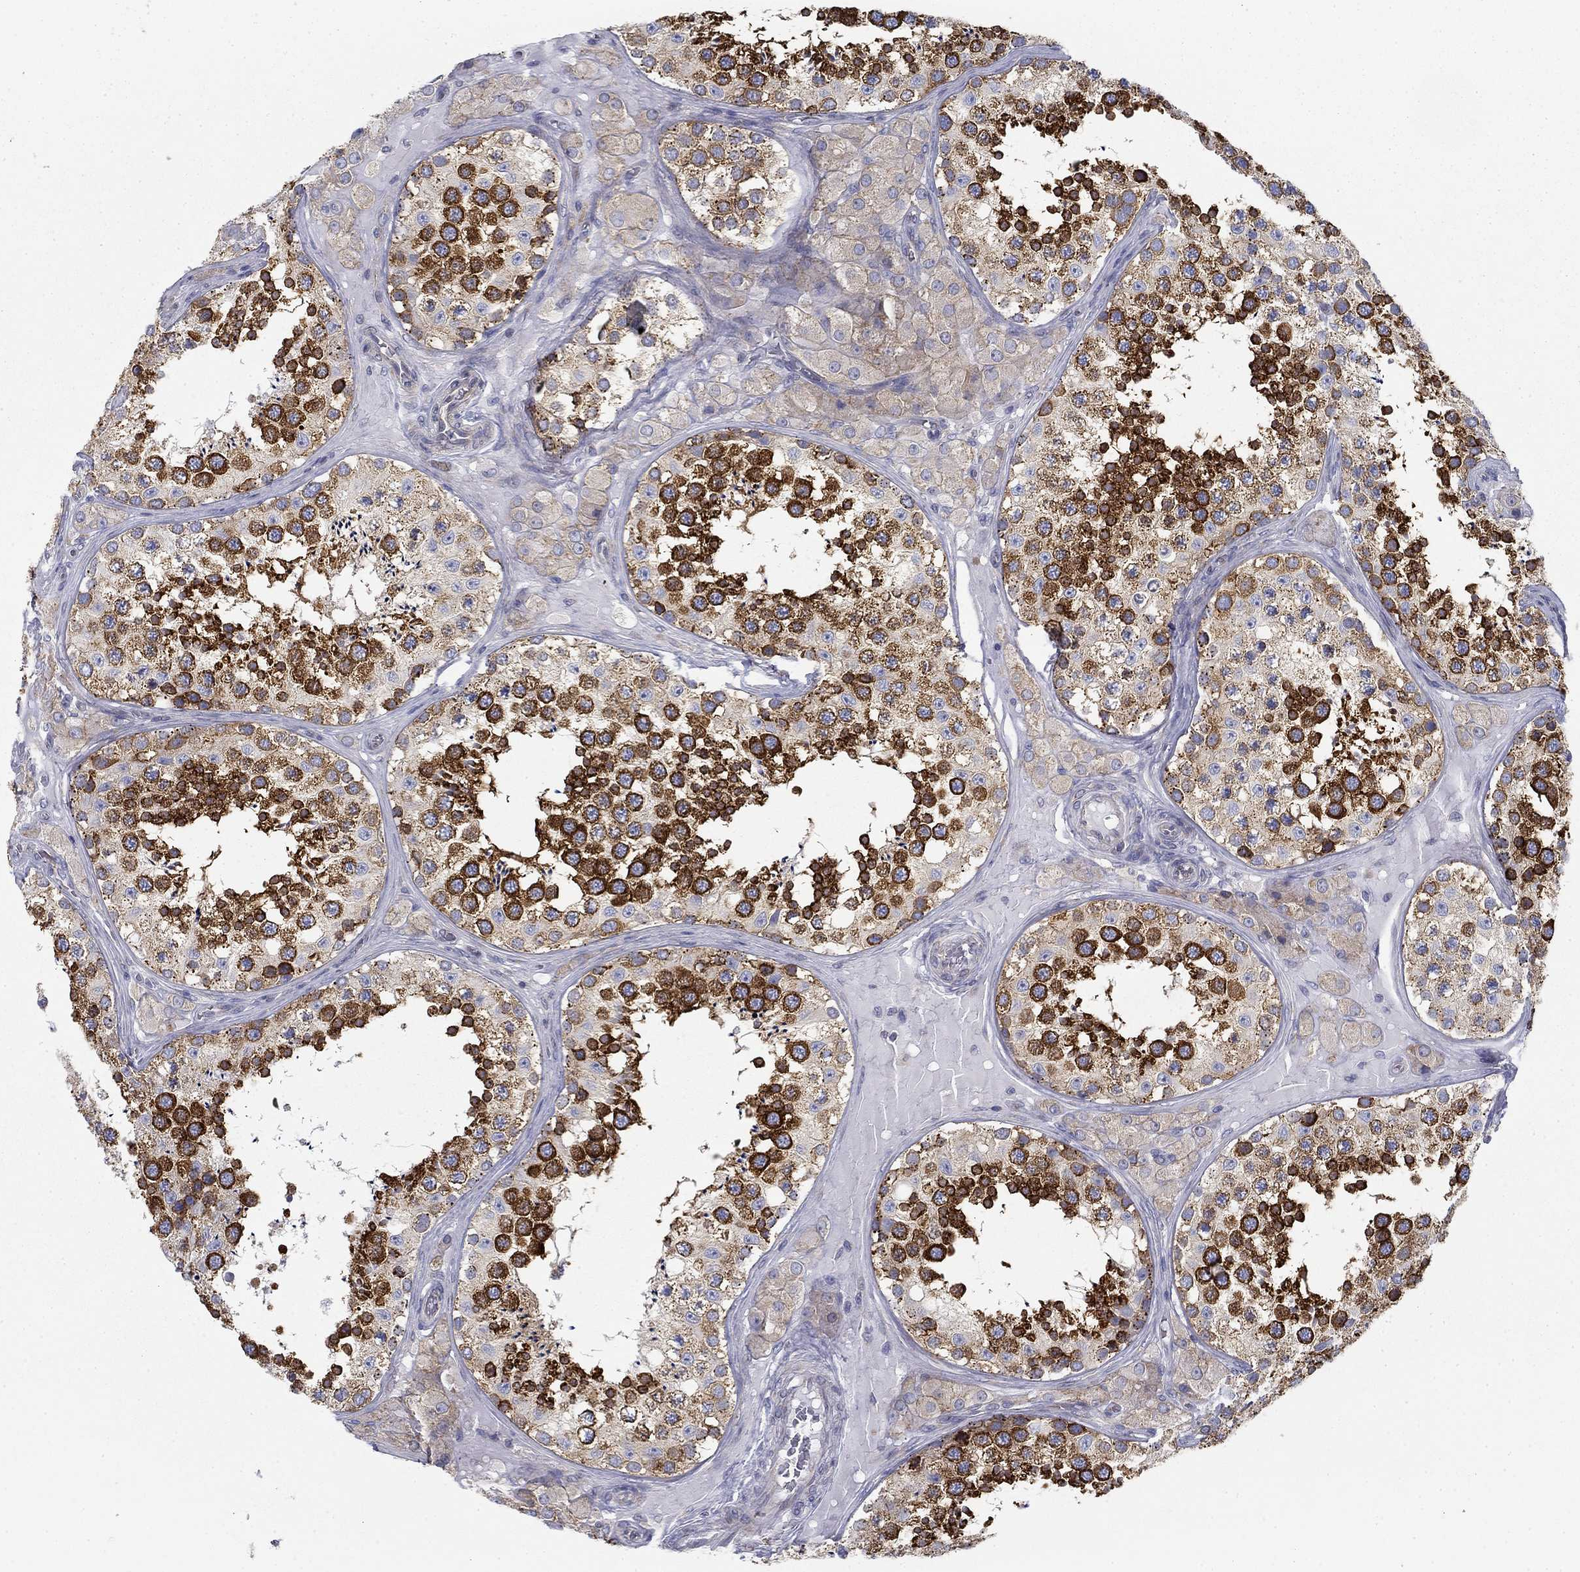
{"staining": {"intensity": "strong", "quantity": ">75%", "location": "cytoplasmic/membranous"}, "tissue": "testis", "cell_type": "Cells in seminiferous ducts", "image_type": "normal", "snomed": [{"axis": "morphology", "description": "Normal tissue, NOS"}, {"axis": "topography", "description": "Testis"}], "caption": "Strong cytoplasmic/membranous staining is appreciated in about >75% of cells in seminiferous ducts in normal testis.", "gene": "FXR1", "patient": {"sex": "male", "age": 34}}